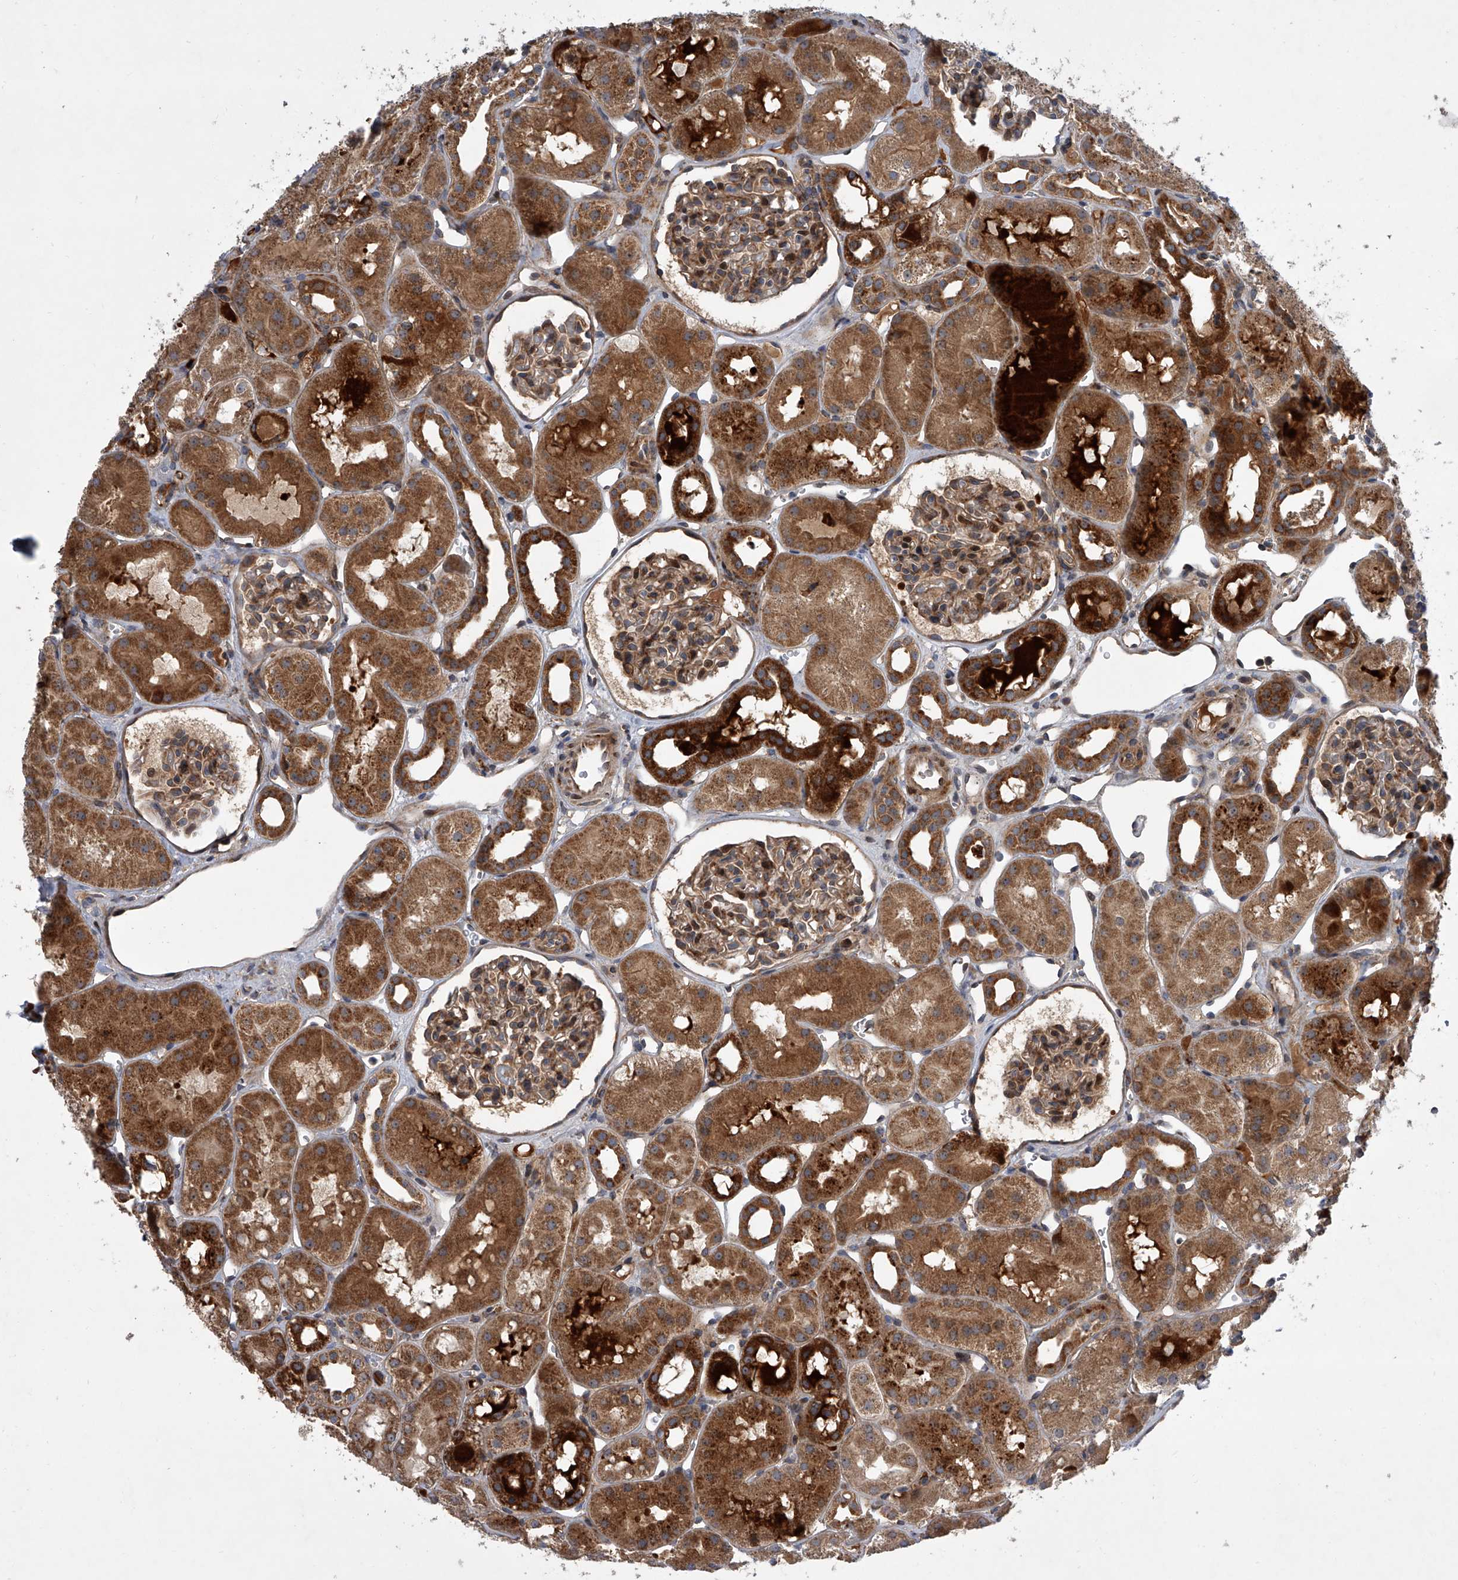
{"staining": {"intensity": "moderate", "quantity": "25%-75%", "location": "cytoplasmic/membranous"}, "tissue": "kidney", "cell_type": "Cells in glomeruli", "image_type": "normal", "snomed": [{"axis": "morphology", "description": "Normal tissue, NOS"}, {"axis": "topography", "description": "Kidney"}], "caption": "Unremarkable kidney shows moderate cytoplasmic/membranous staining in about 25%-75% of cells in glomeruli Using DAB (brown) and hematoxylin (blue) stains, captured at high magnification using brightfield microscopy..", "gene": "USP47", "patient": {"sex": "male", "age": 16}}